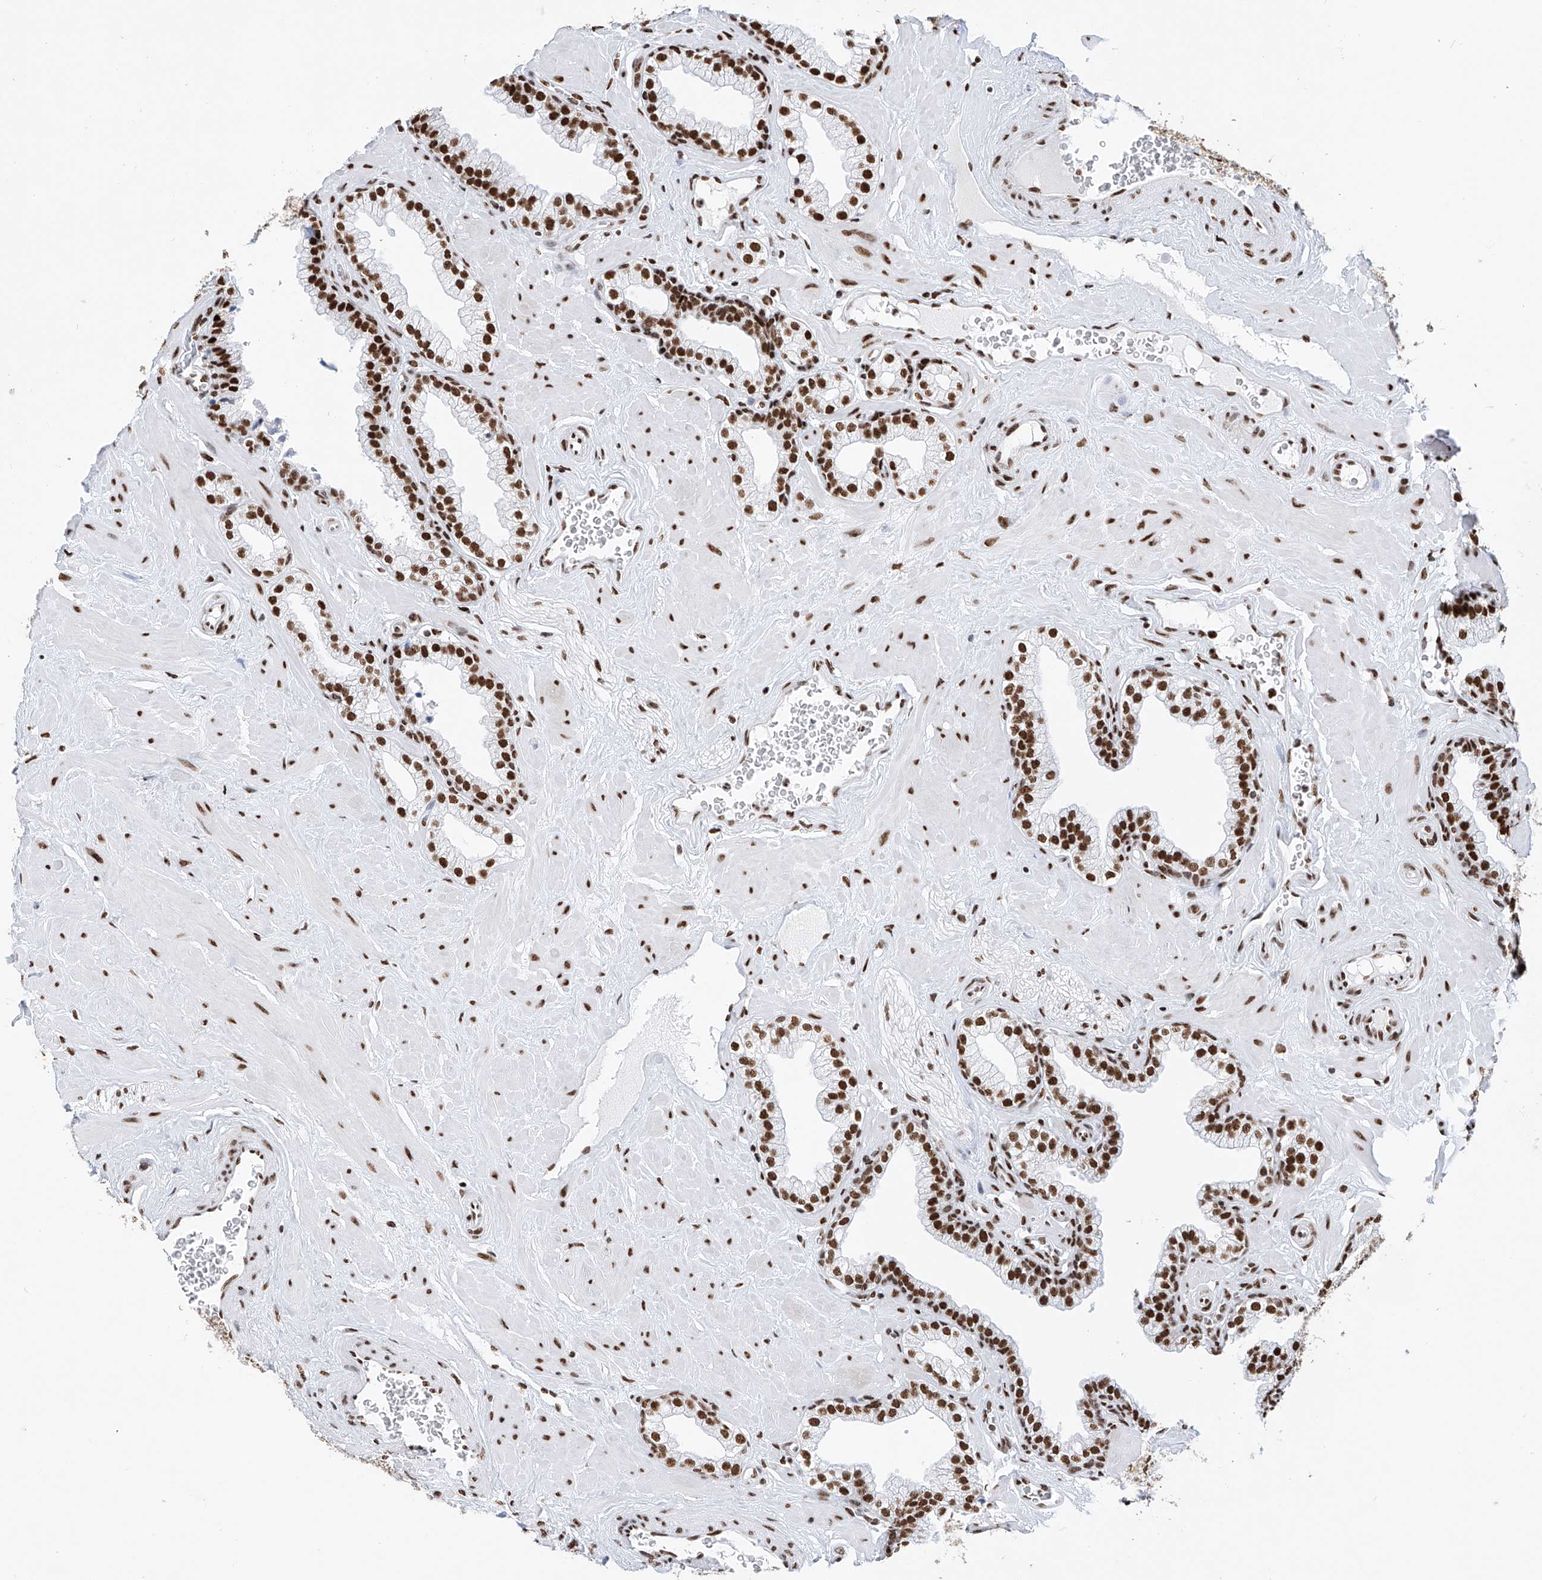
{"staining": {"intensity": "strong", "quantity": ">75%", "location": "nuclear"}, "tissue": "prostate", "cell_type": "Glandular cells", "image_type": "normal", "snomed": [{"axis": "morphology", "description": "Normal tissue, NOS"}, {"axis": "morphology", "description": "Urothelial carcinoma, Low grade"}, {"axis": "topography", "description": "Urinary bladder"}, {"axis": "topography", "description": "Prostate"}], "caption": "An IHC micrograph of benign tissue is shown. Protein staining in brown highlights strong nuclear positivity in prostate within glandular cells.", "gene": "SRSF6", "patient": {"sex": "male", "age": 60}}